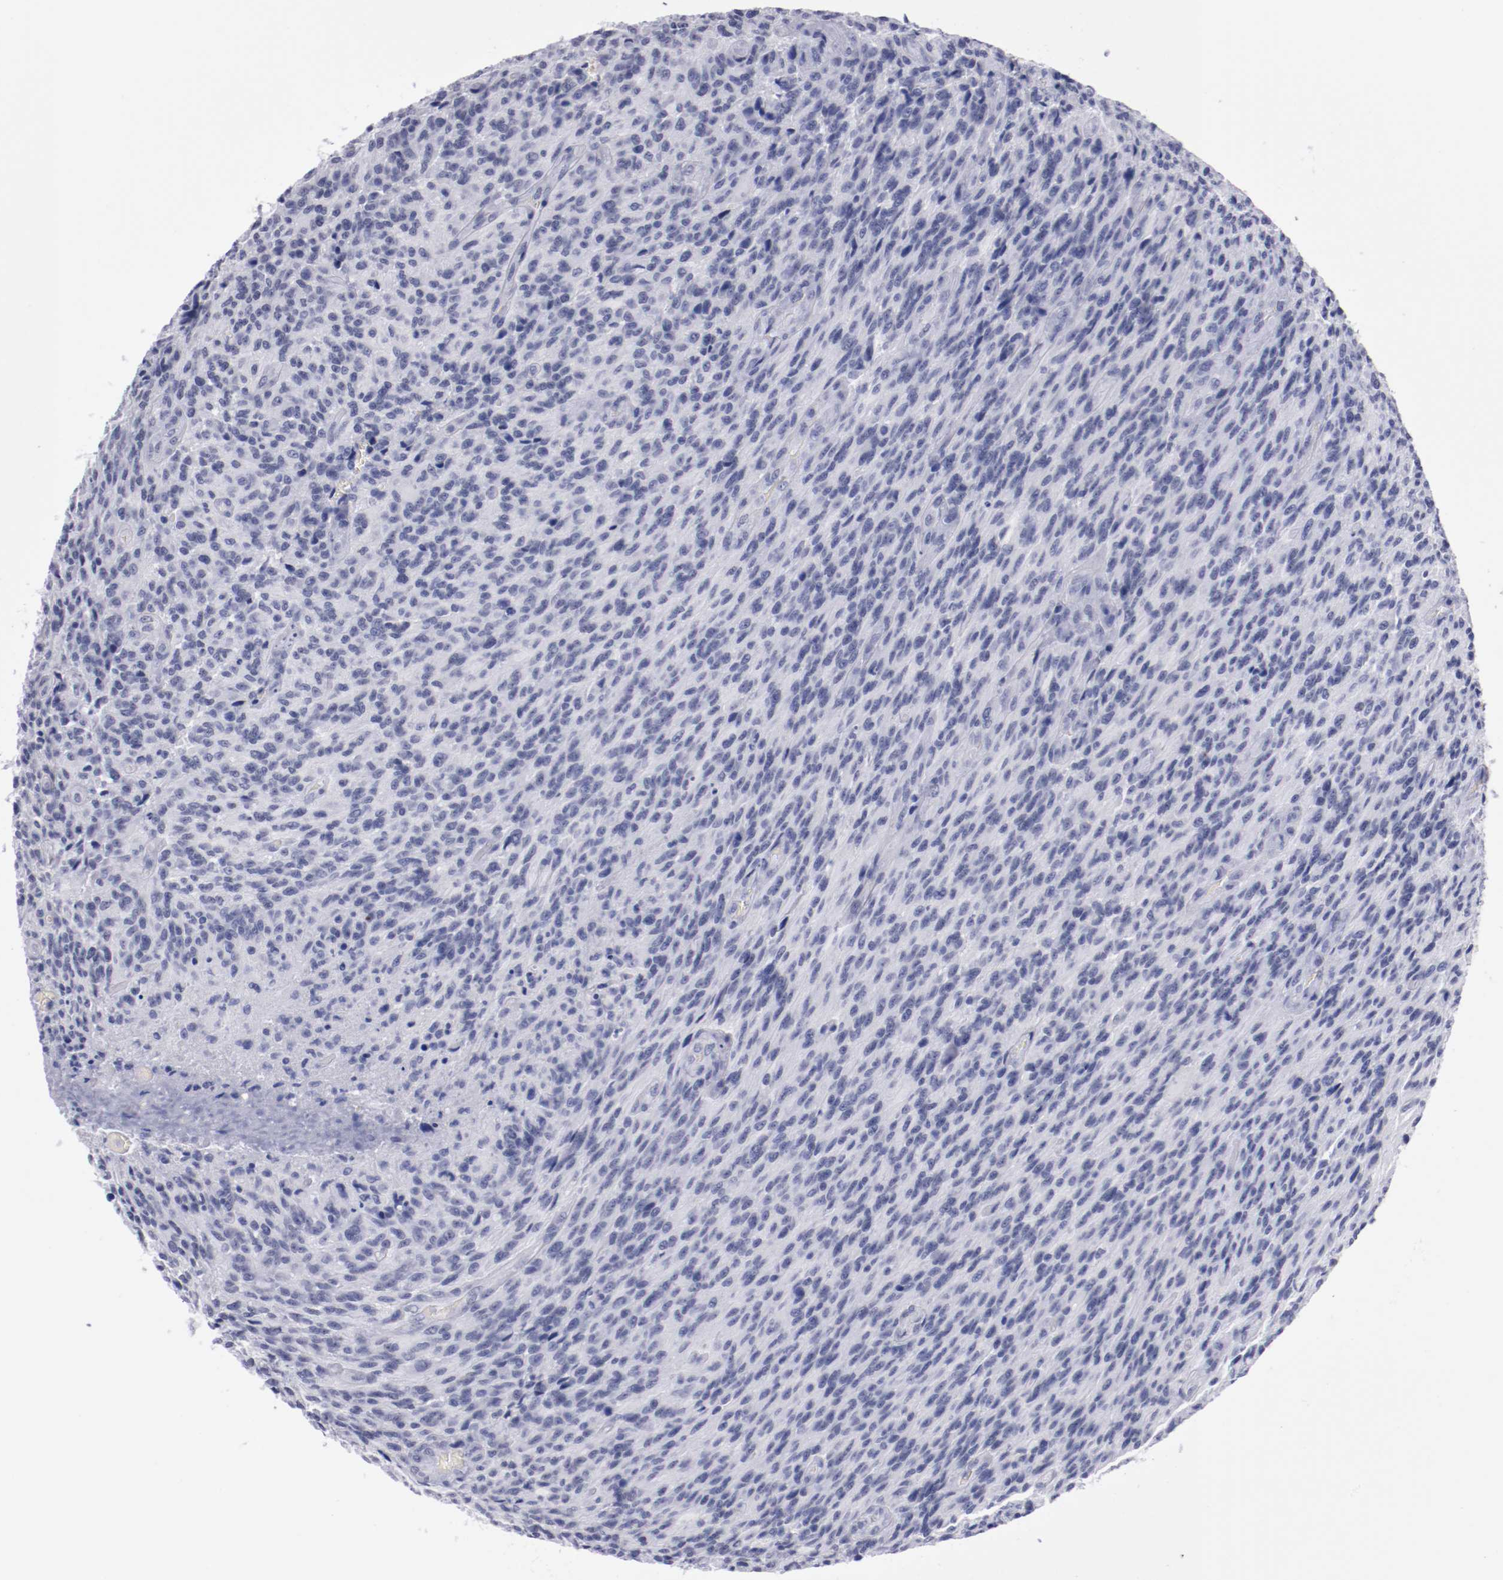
{"staining": {"intensity": "negative", "quantity": "none", "location": "none"}, "tissue": "glioma", "cell_type": "Tumor cells", "image_type": "cancer", "snomed": [{"axis": "morphology", "description": "Normal tissue, NOS"}, {"axis": "morphology", "description": "Glioma, malignant, High grade"}, {"axis": "topography", "description": "Cerebral cortex"}], "caption": "There is no significant positivity in tumor cells of glioma.", "gene": "HNF1B", "patient": {"sex": "male", "age": 56}}